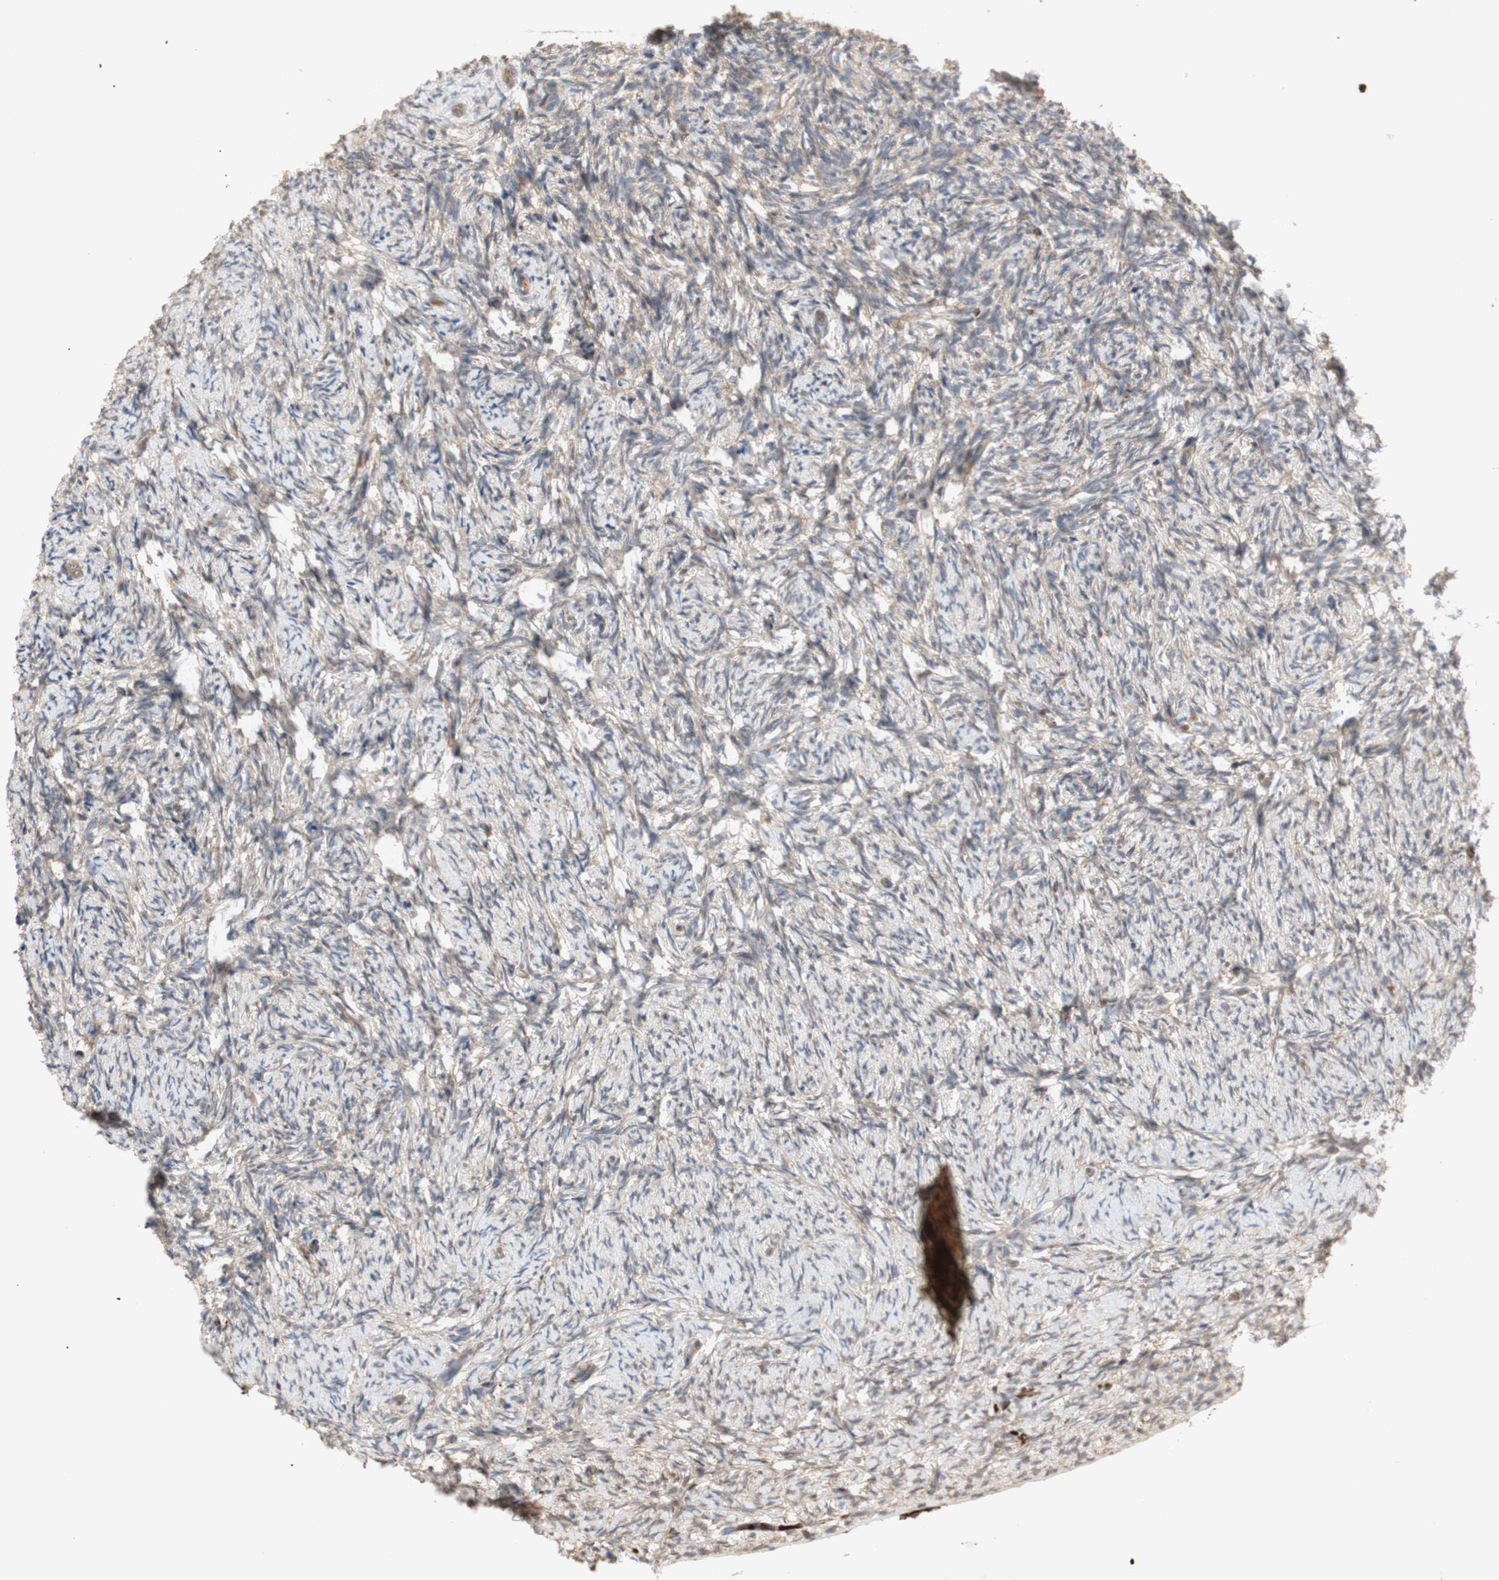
{"staining": {"intensity": "moderate", "quantity": ">75%", "location": "cytoplasmic/membranous"}, "tissue": "ovary", "cell_type": "Follicle cells", "image_type": "normal", "snomed": [{"axis": "morphology", "description": "Normal tissue, NOS"}, {"axis": "topography", "description": "Ovary"}], "caption": "The micrograph reveals a brown stain indicating the presence of a protein in the cytoplasmic/membranous of follicle cells in ovary. (DAB = brown stain, brightfield microscopy at high magnification).", "gene": "PKN1", "patient": {"sex": "female", "age": 60}}